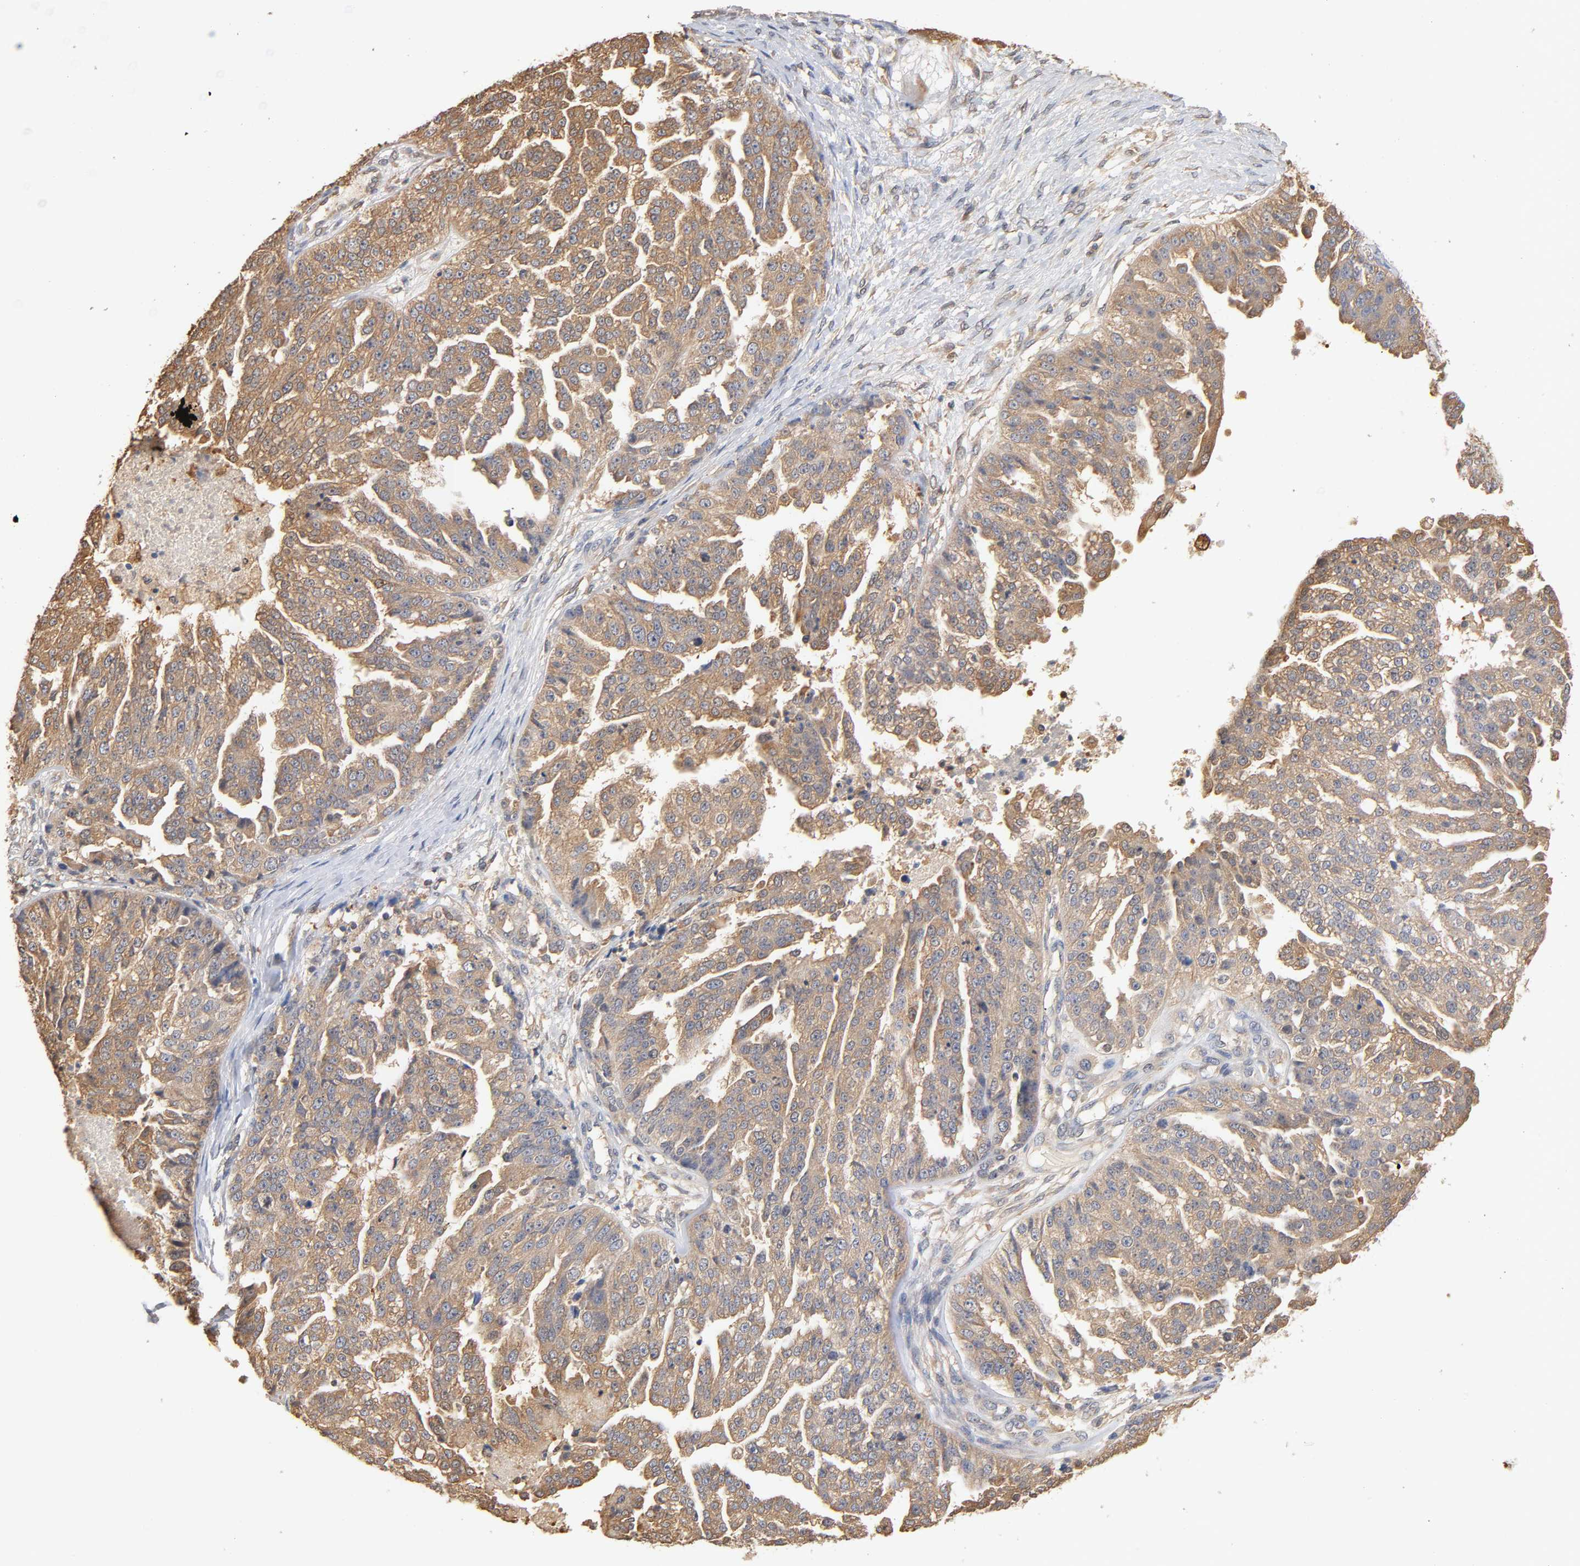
{"staining": {"intensity": "moderate", "quantity": ">75%", "location": "cytoplasmic/membranous"}, "tissue": "ovarian cancer", "cell_type": "Tumor cells", "image_type": "cancer", "snomed": [{"axis": "morphology", "description": "Cystadenocarcinoma, serous, NOS"}, {"axis": "topography", "description": "Ovary"}], "caption": "Human ovarian cancer (serous cystadenocarcinoma) stained with a protein marker demonstrates moderate staining in tumor cells.", "gene": "ALDOA", "patient": {"sex": "female", "age": 58}}